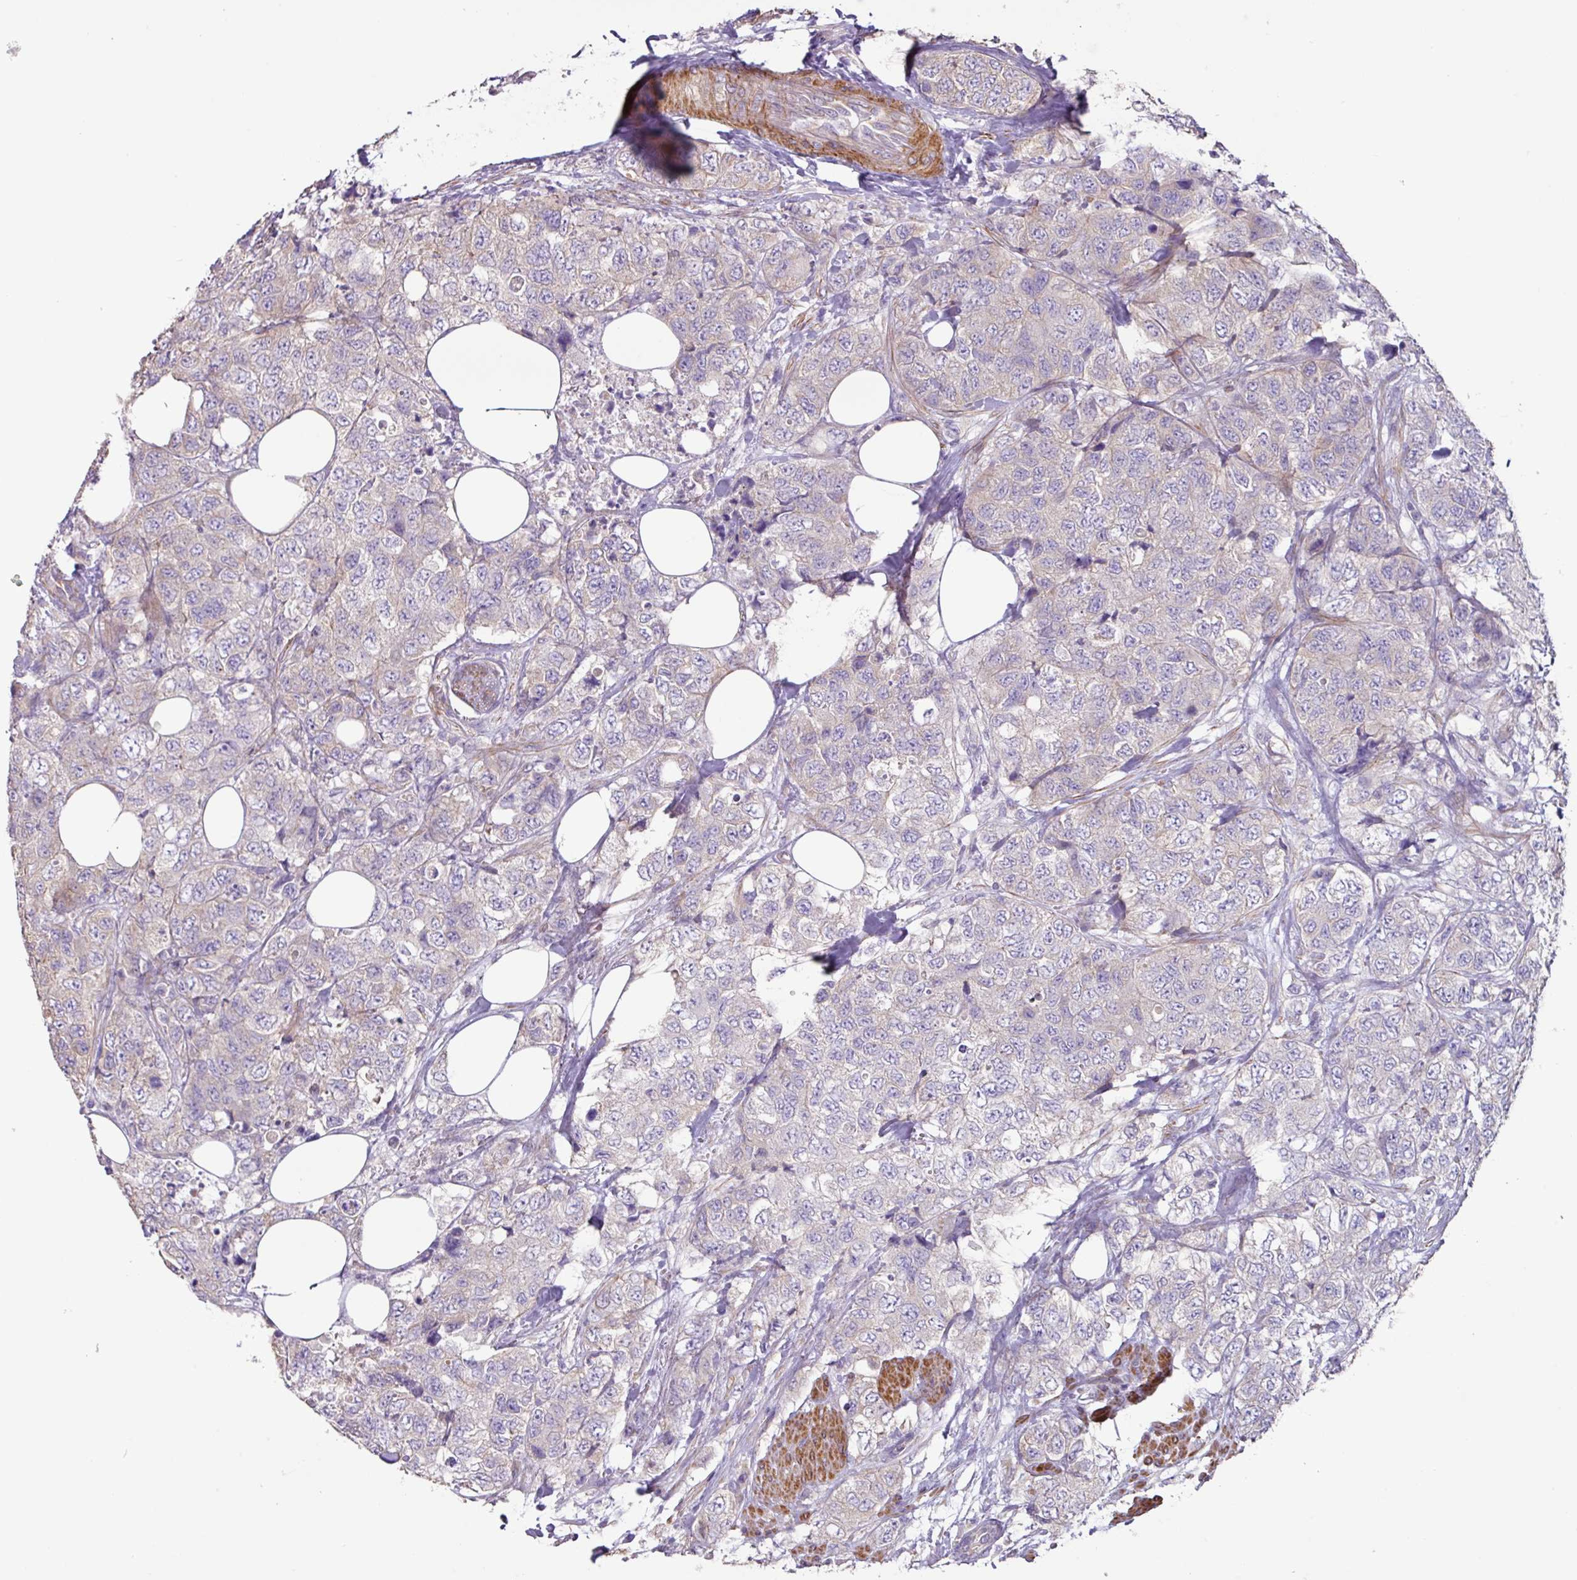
{"staining": {"intensity": "negative", "quantity": "none", "location": "none"}, "tissue": "urothelial cancer", "cell_type": "Tumor cells", "image_type": "cancer", "snomed": [{"axis": "morphology", "description": "Urothelial carcinoma, High grade"}, {"axis": "topography", "description": "Urinary bladder"}], "caption": "Immunohistochemical staining of urothelial cancer displays no significant positivity in tumor cells. (Brightfield microscopy of DAB immunohistochemistry at high magnification).", "gene": "MRRF", "patient": {"sex": "female", "age": 78}}